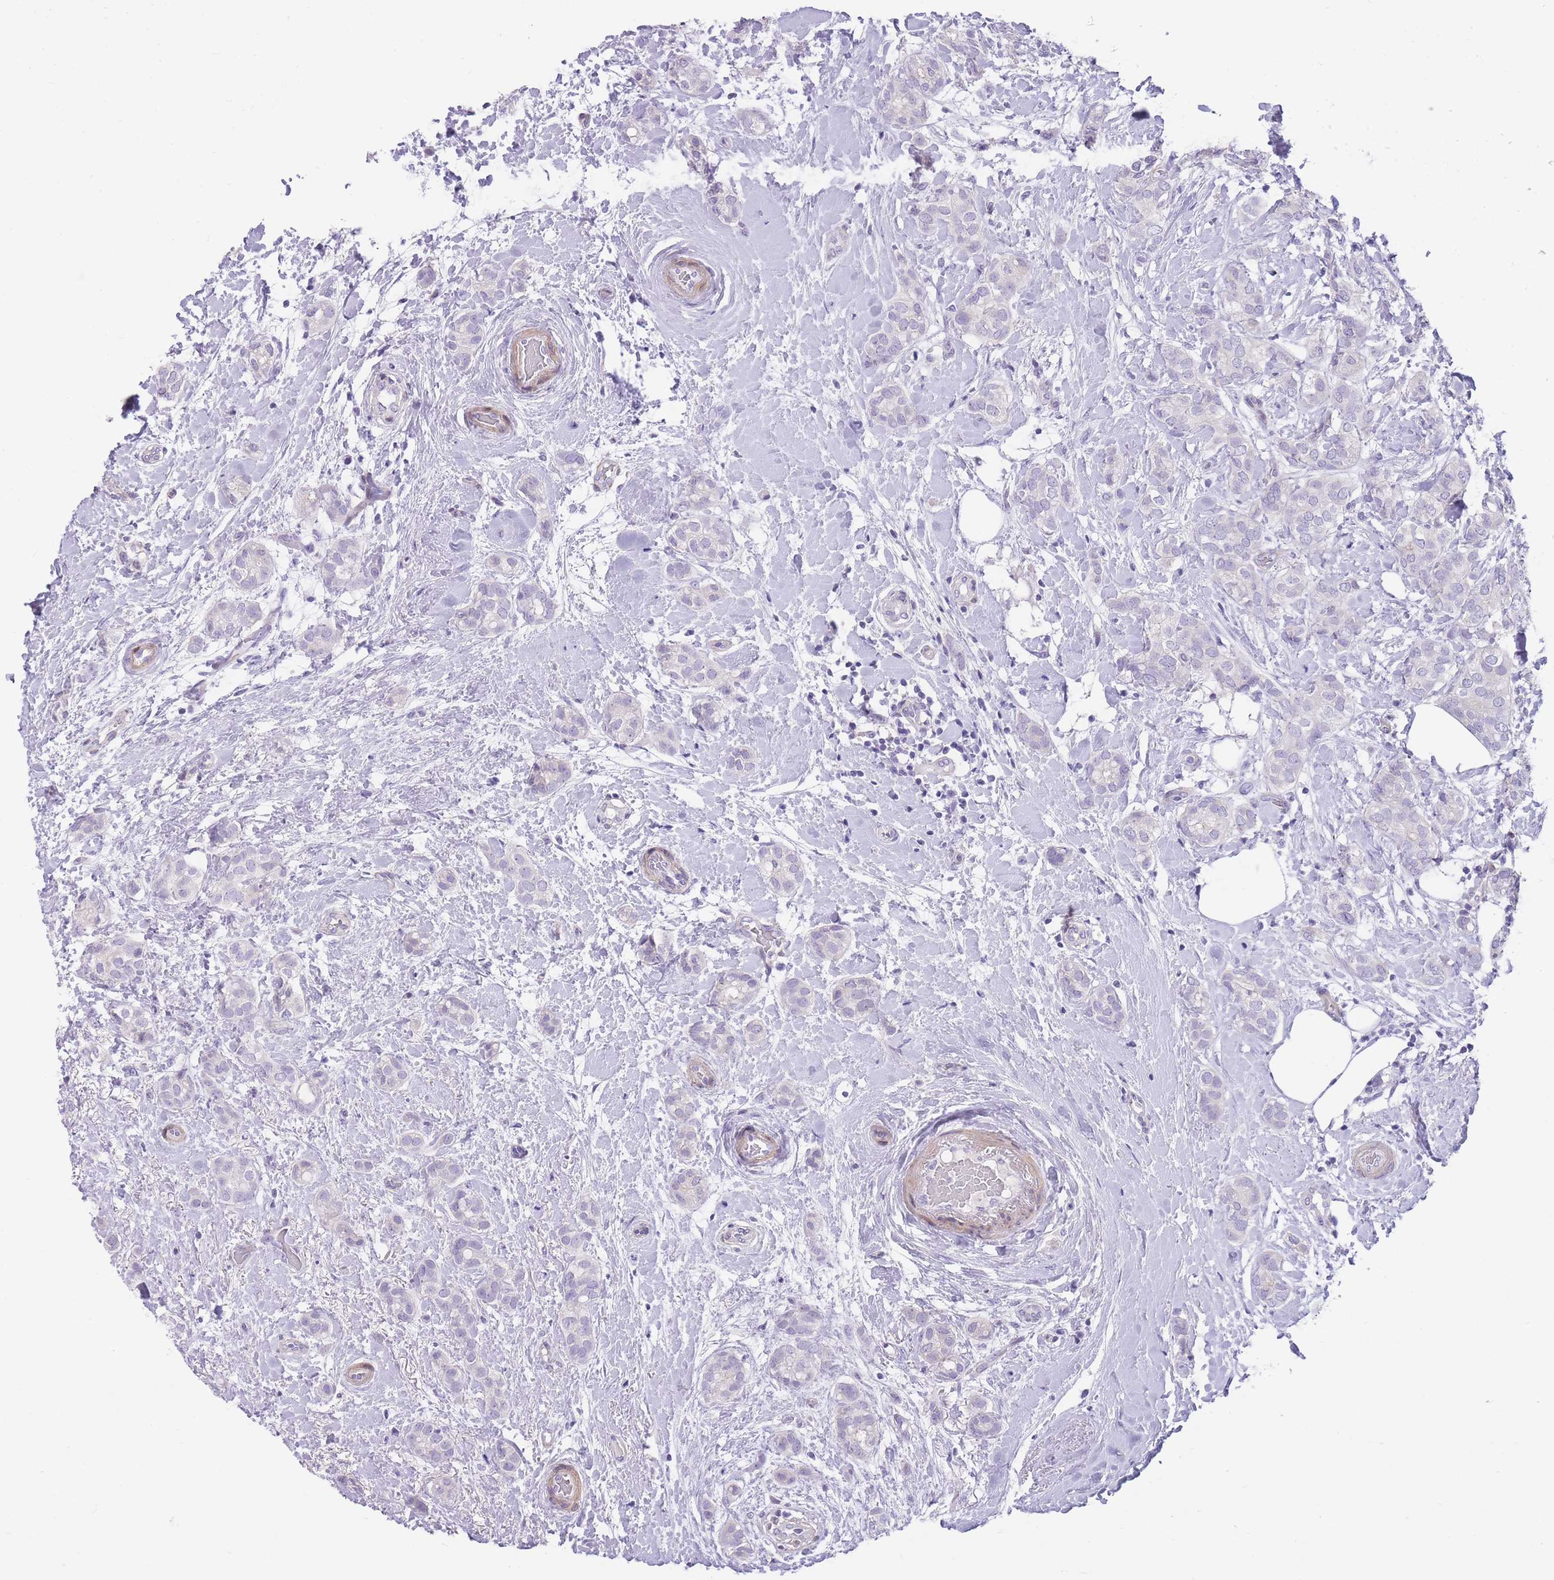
{"staining": {"intensity": "negative", "quantity": "none", "location": "none"}, "tissue": "breast cancer", "cell_type": "Tumor cells", "image_type": "cancer", "snomed": [{"axis": "morphology", "description": "Duct carcinoma"}, {"axis": "topography", "description": "Breast"}], "caption": "Immunohistochemistry photomicrograph of neoplastic tissue: breast cancer stained with DAB reveals no significant protein expression in tumor cells. (IHC, brightfield microscopy, high magnification).", "gene": "OR11H12", "patient": {"sex": "female", "age": 73}}